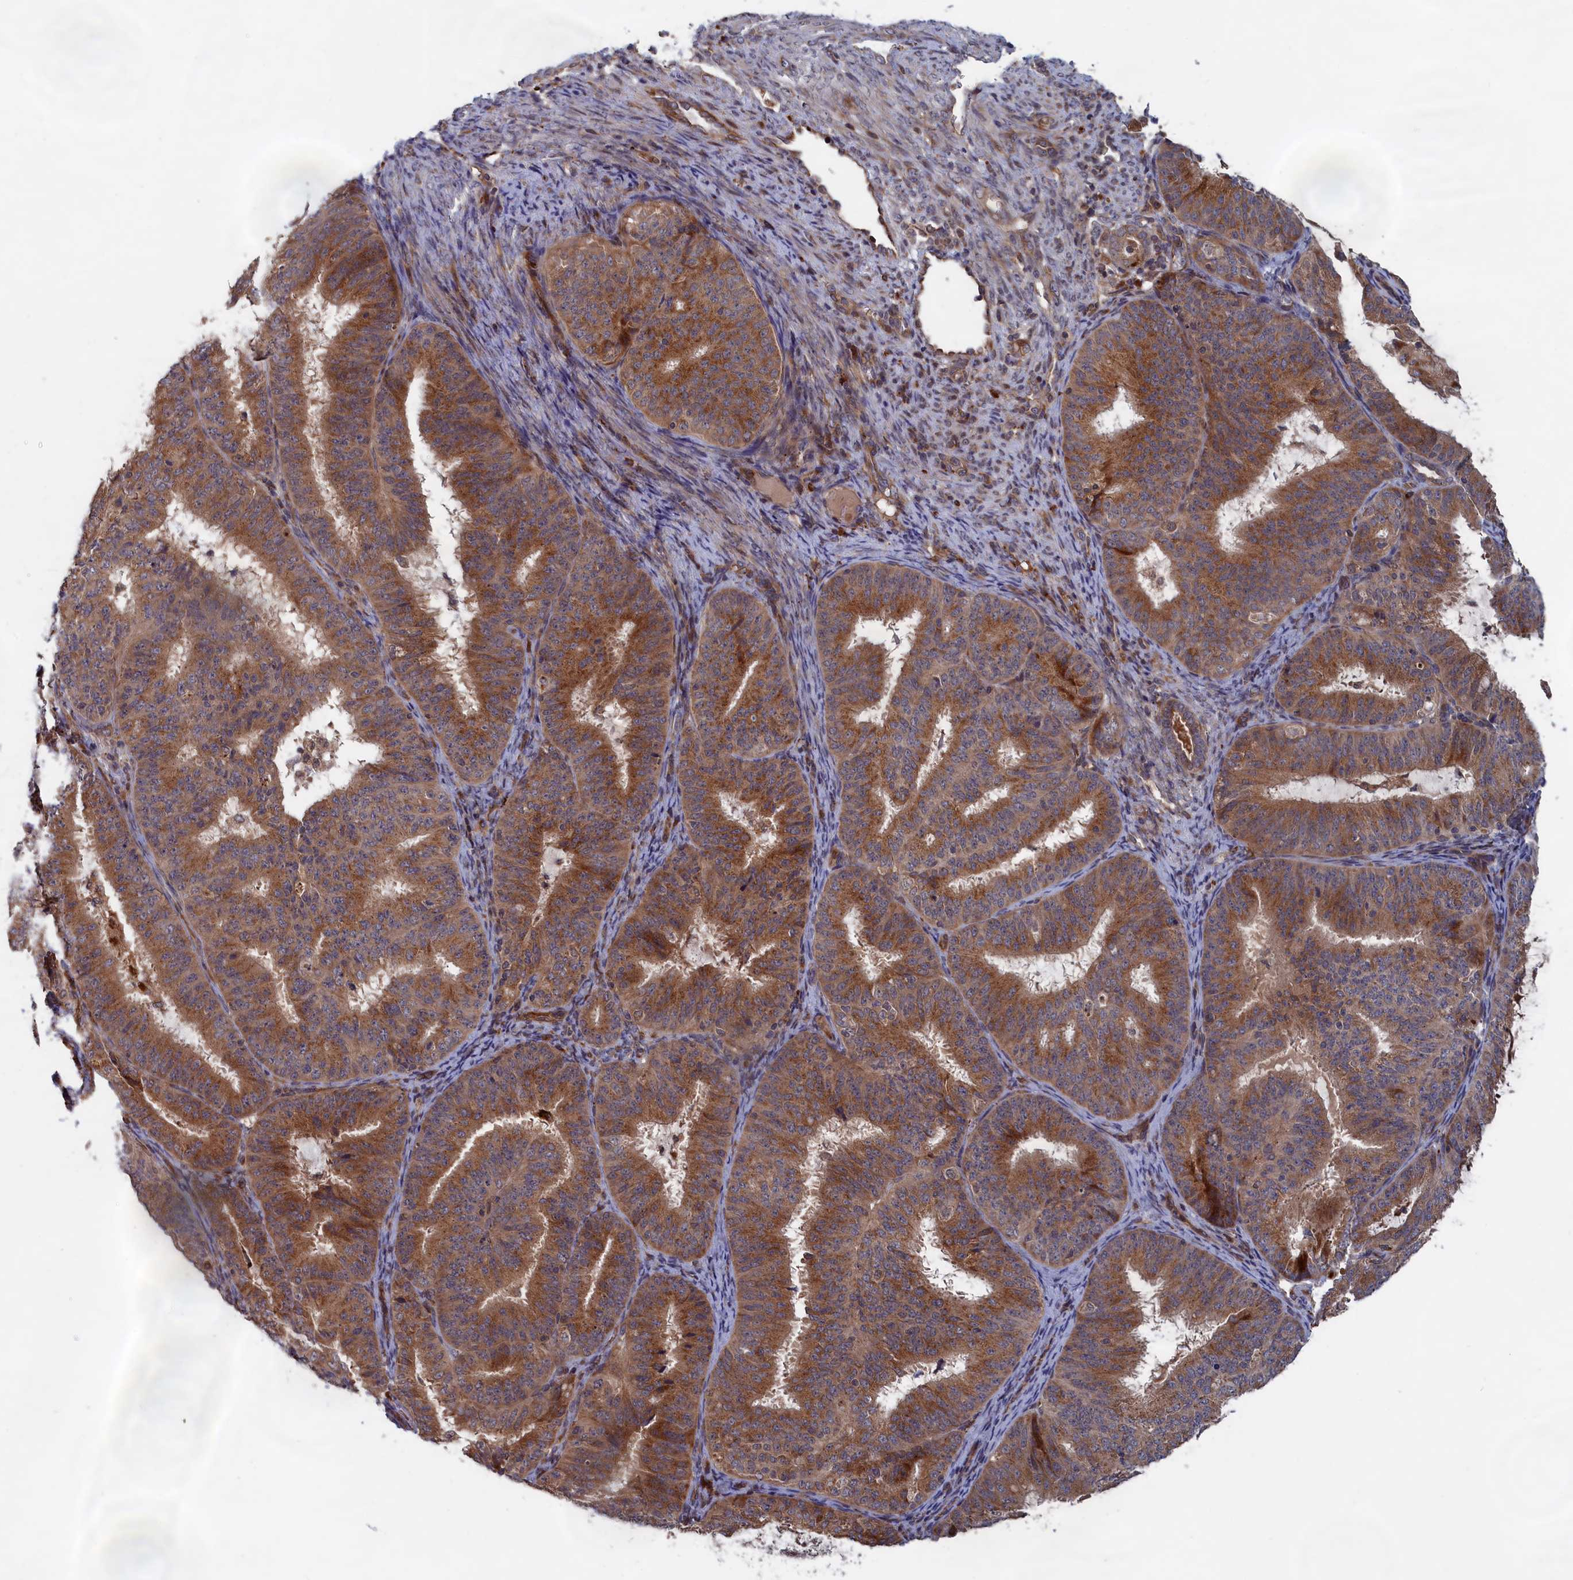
{"staining": {"intensity": "moderate", "quantity": ">75%", "location": "cytoplasmic/membranous"}, "tissue": "endometrial cancer", "cell_type": "Tumor cells", "image_type": "cancer", "snomed": [{"axis": "morphology", "description": "Adenocarcinoma, NOS"}, {"axis": "topography", "description": "Endometrium"}], "caption": "Immunohistochemistry image of neoplastic tissue: endometrial adenocarcinoma stained using immunohistochemistry shows medium levels of moderate protein expression localized specifically in the cytoplasmic/membranous of tumor cells, appearing as a cytoplasmic/membranous brown color.", "gene": "TRAPPC2L", "patient": {"sex": "female", "age": 51}}